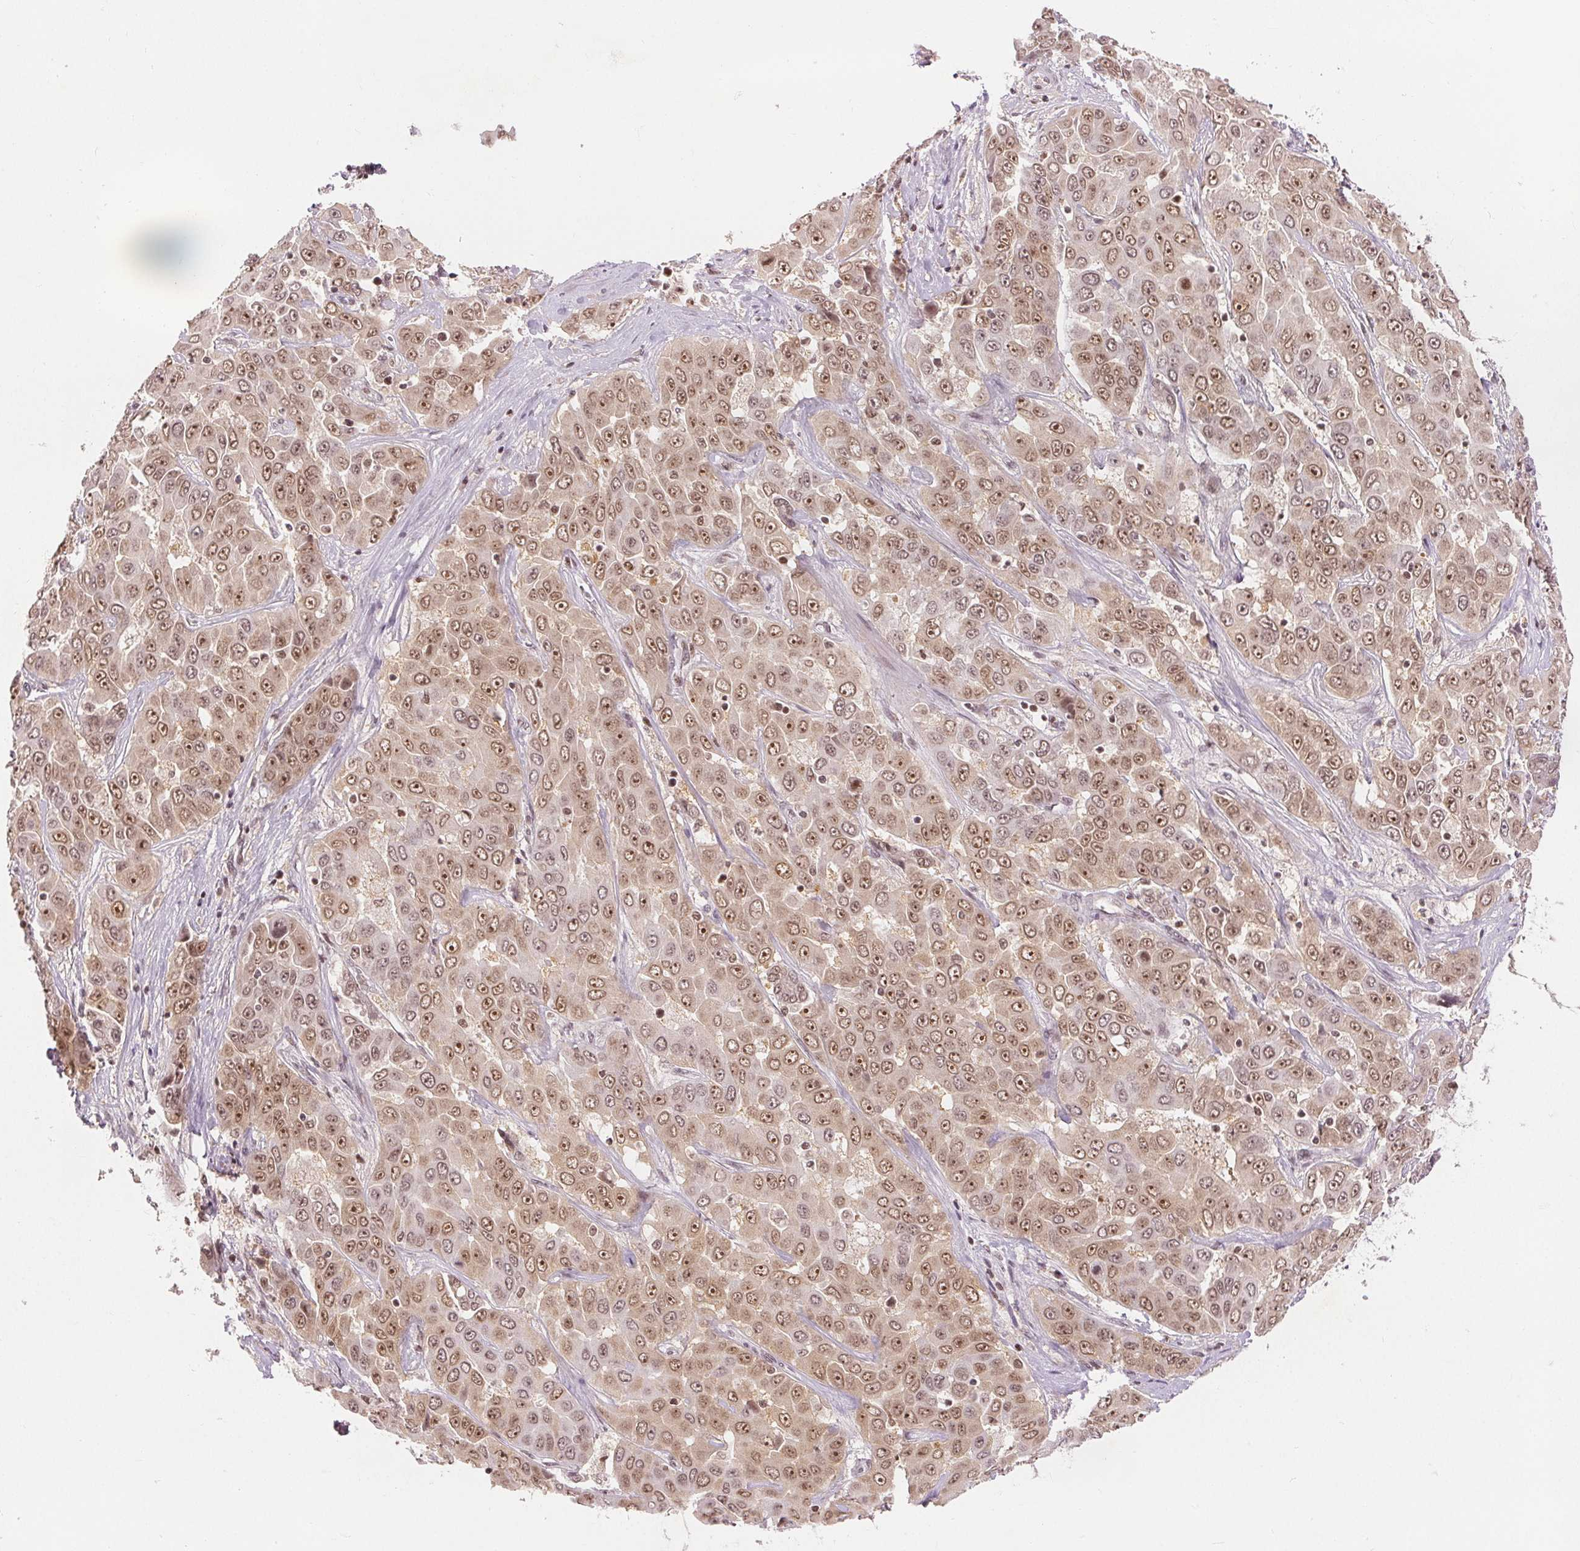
{"staining": {"intensity": "moderate", "quantity": ">75%", "location": "nuclear"}, "tissue": "liver cancer", "cell_type": "Tumor cells", "image_type": "cancer", "snomed": [{"axis": "morphology", "description": "Cholangiocarcinoma"}, {"axis": "topography", "description": "Liver"}], "caption": "Immunohistochemical staining of human liver cholangiocarcinoma demonstrates medium levels of moderate nuclear protein positivity in approximately >75% of tumor cells.", "gene": "DEK", "patient": {"sex": "female", "age": 52}}